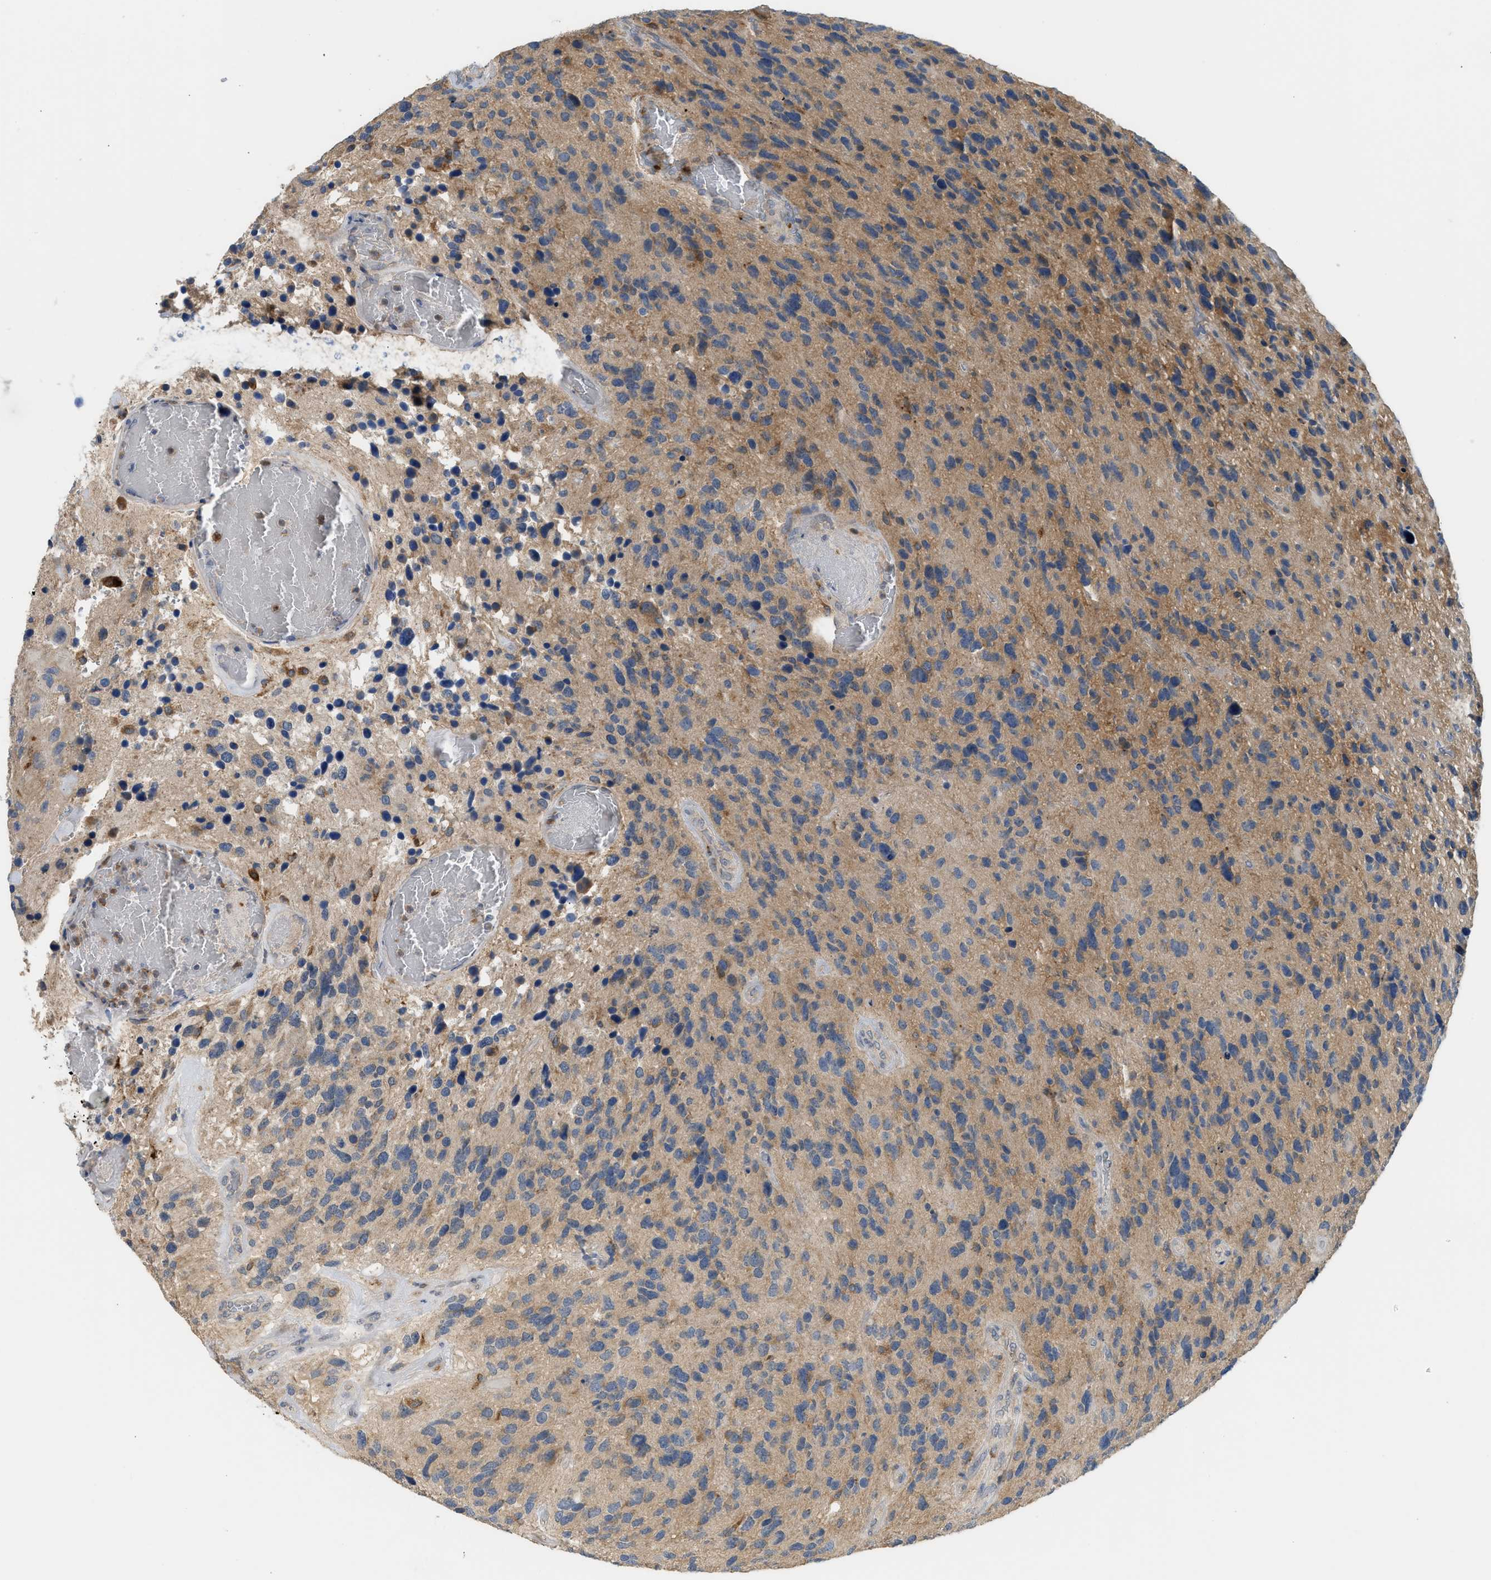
{"staining": {"intensity": "moderate", "quantity": "<25%", "location": "cytoplasmic/membranous"}, "tissue": "glioma", "cell_type": "Tumor cells", "image_type": "cancer", "snomed": [{"axis": "morphology", "description": "Glioma, malignant, High grade"}, {"axis": "topography", "description": "Brain"}], "caption": "Protein expression analysis of human glioma reveals moderate cytoplasmic/membranous expression in approximately <25% of tumor cells. Using DAB (3,3'-diaminobenzidine) (brown) and hematoxylin (blue) stains, captured at high magnification using brightfield microscopy.", "gene": "RHBDF2", "patient": {"sex": "female", "age": 58}}